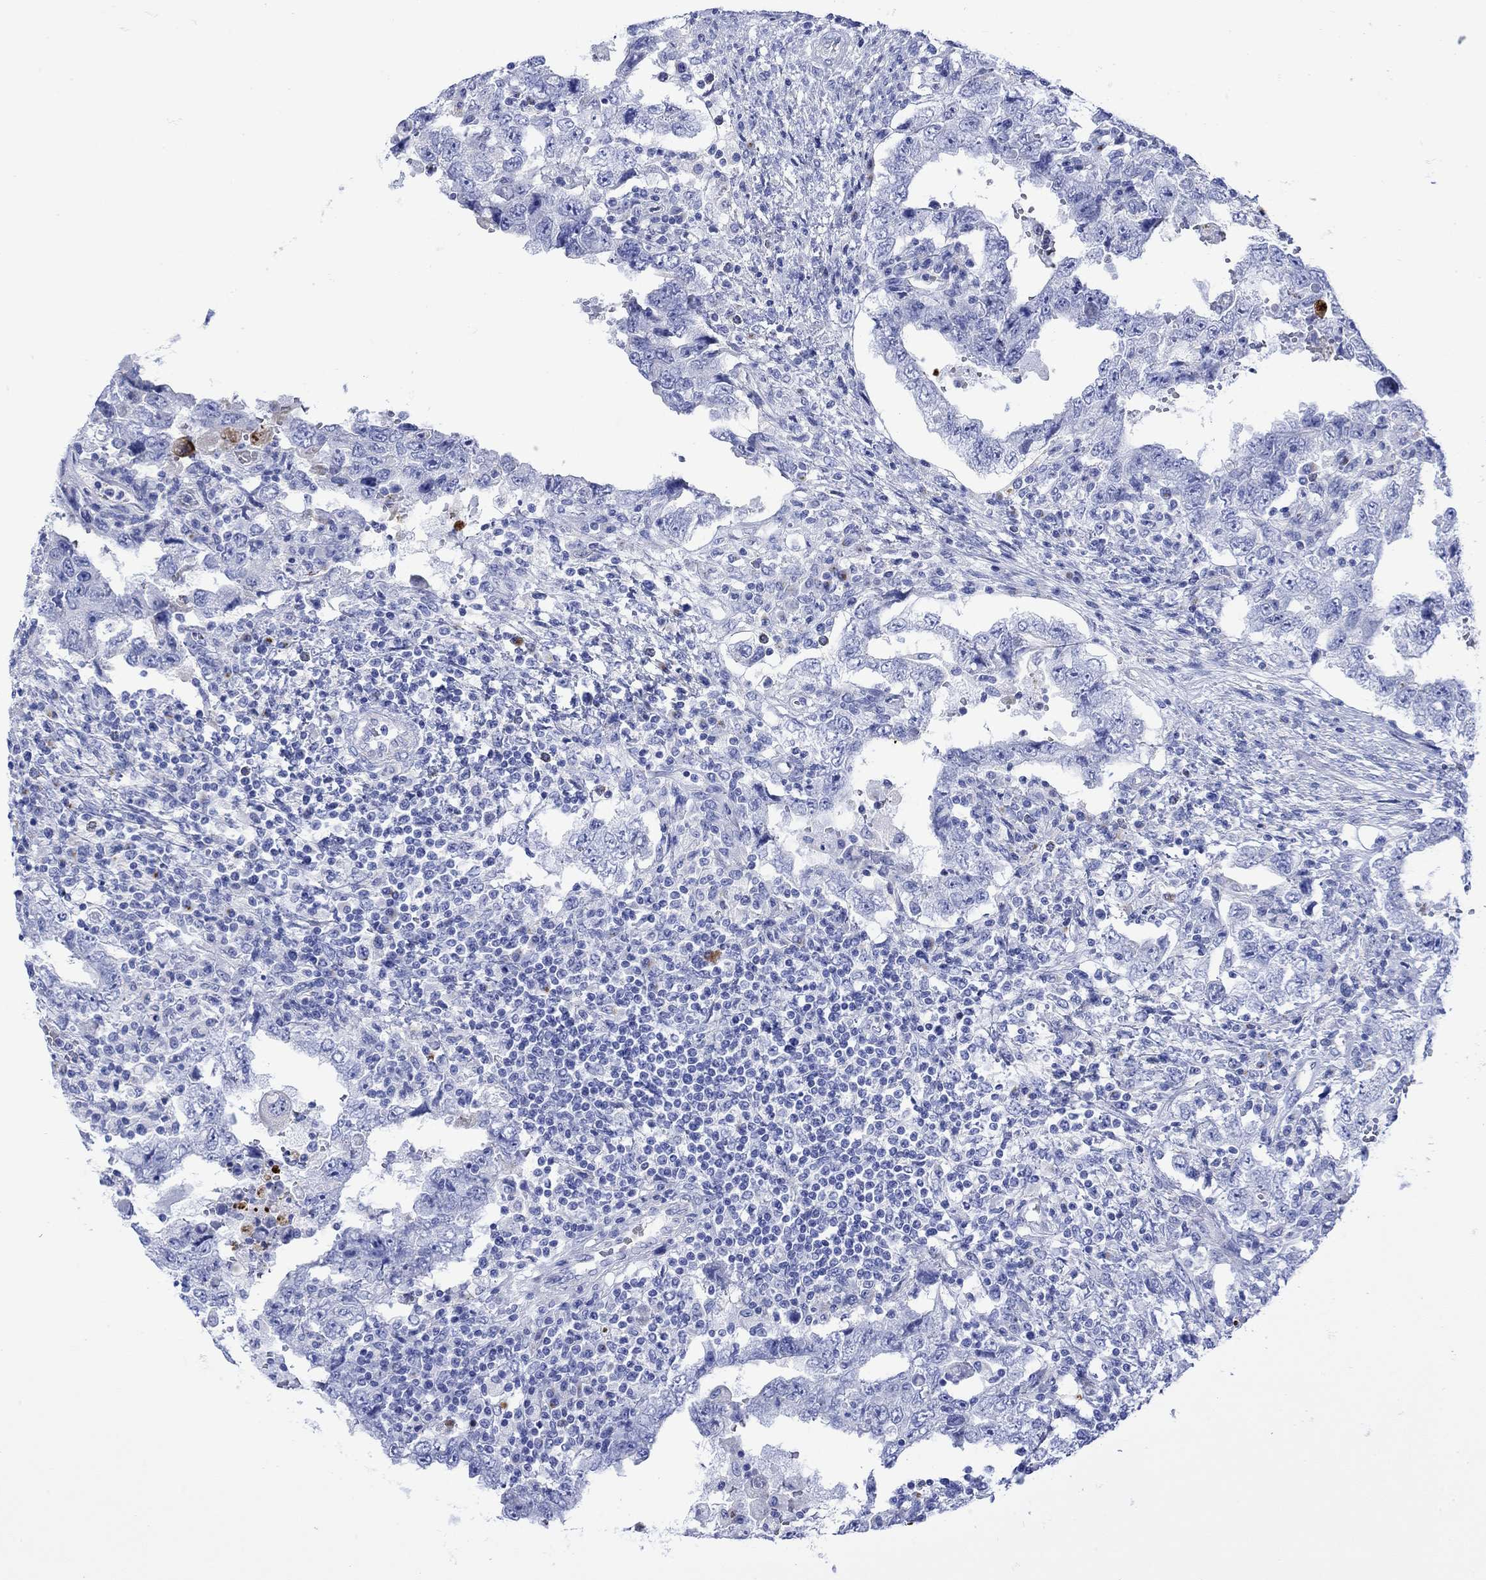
{"staining": {"intensity": "negative", "quantity": "none", "location": "none"}, "tissue": "testis cancer", "cell_type": "Tumor cells", "image_type": "cancer", "snomed": [{"axis": "morphology", "description": "Carcinoma, Embryonal, NOS"}, {"axis": "topography", "description": "Testis"}], "caption": "The histopathology image reveals no staining of tumor cells in testis cancer (embryonal carcinoma).", "gene": "ANKMY1", "patient": {"sex": "male", "age": 26}}